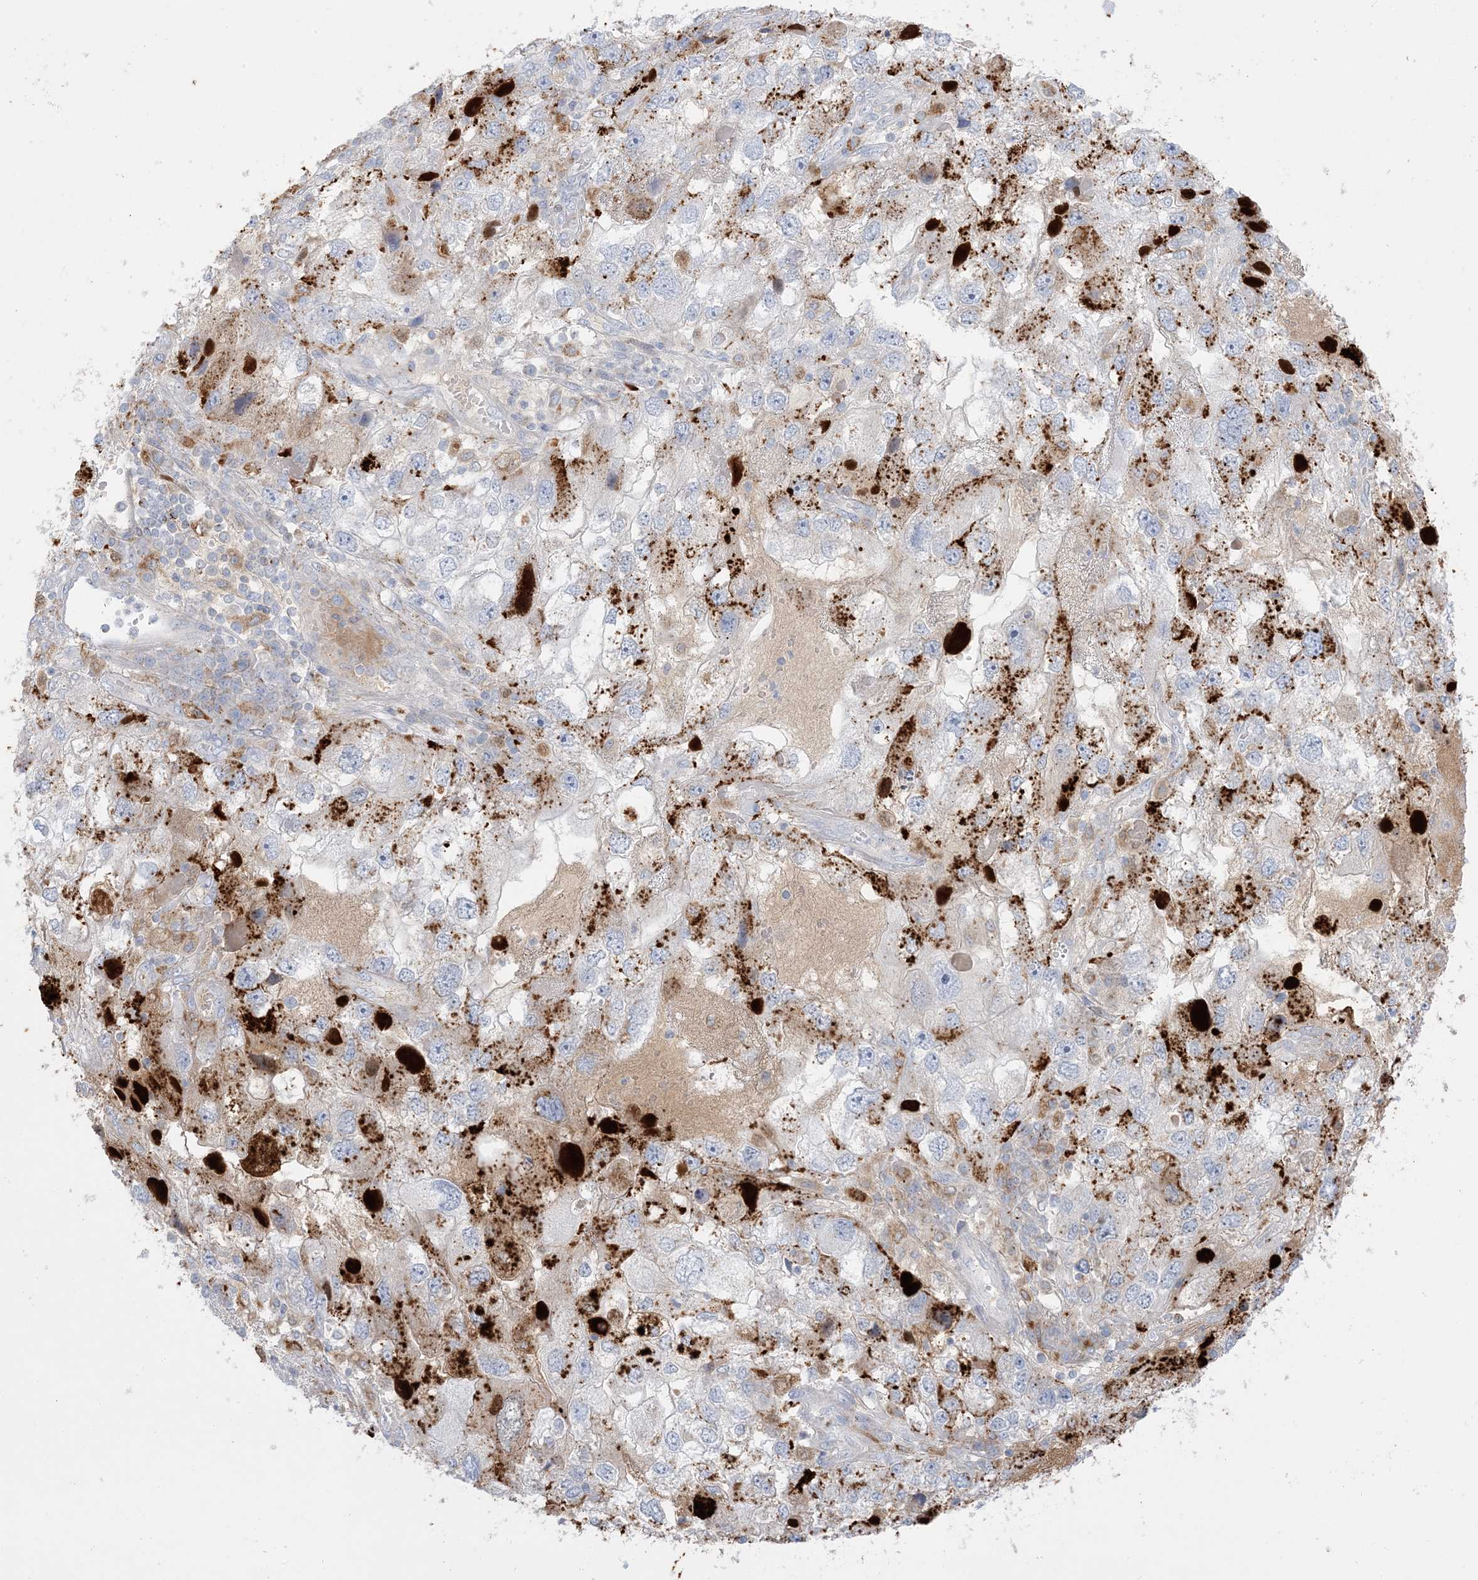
{"staining": {"intensity": "moderate", "quantity": "25%-75%", "location": "cytoplasmic/membranous"}, "tissue": "endometrial cancer", "cell_type": "Tumor cells", "image_type": "cancer", "snomed": [{"axis": "morphology", "description": "Adenocarcinoma, NOS"}, {"axis": "topography", "description": "Endometrium"}], "caption": "Protein staining of endometrial cancer tissue exhibits moderate cytoplasmic/membranous positivity in about 25%-75% of tumor cells.", "gene": "KCTD6", "patient": {"sex": "female", "age": 49}}